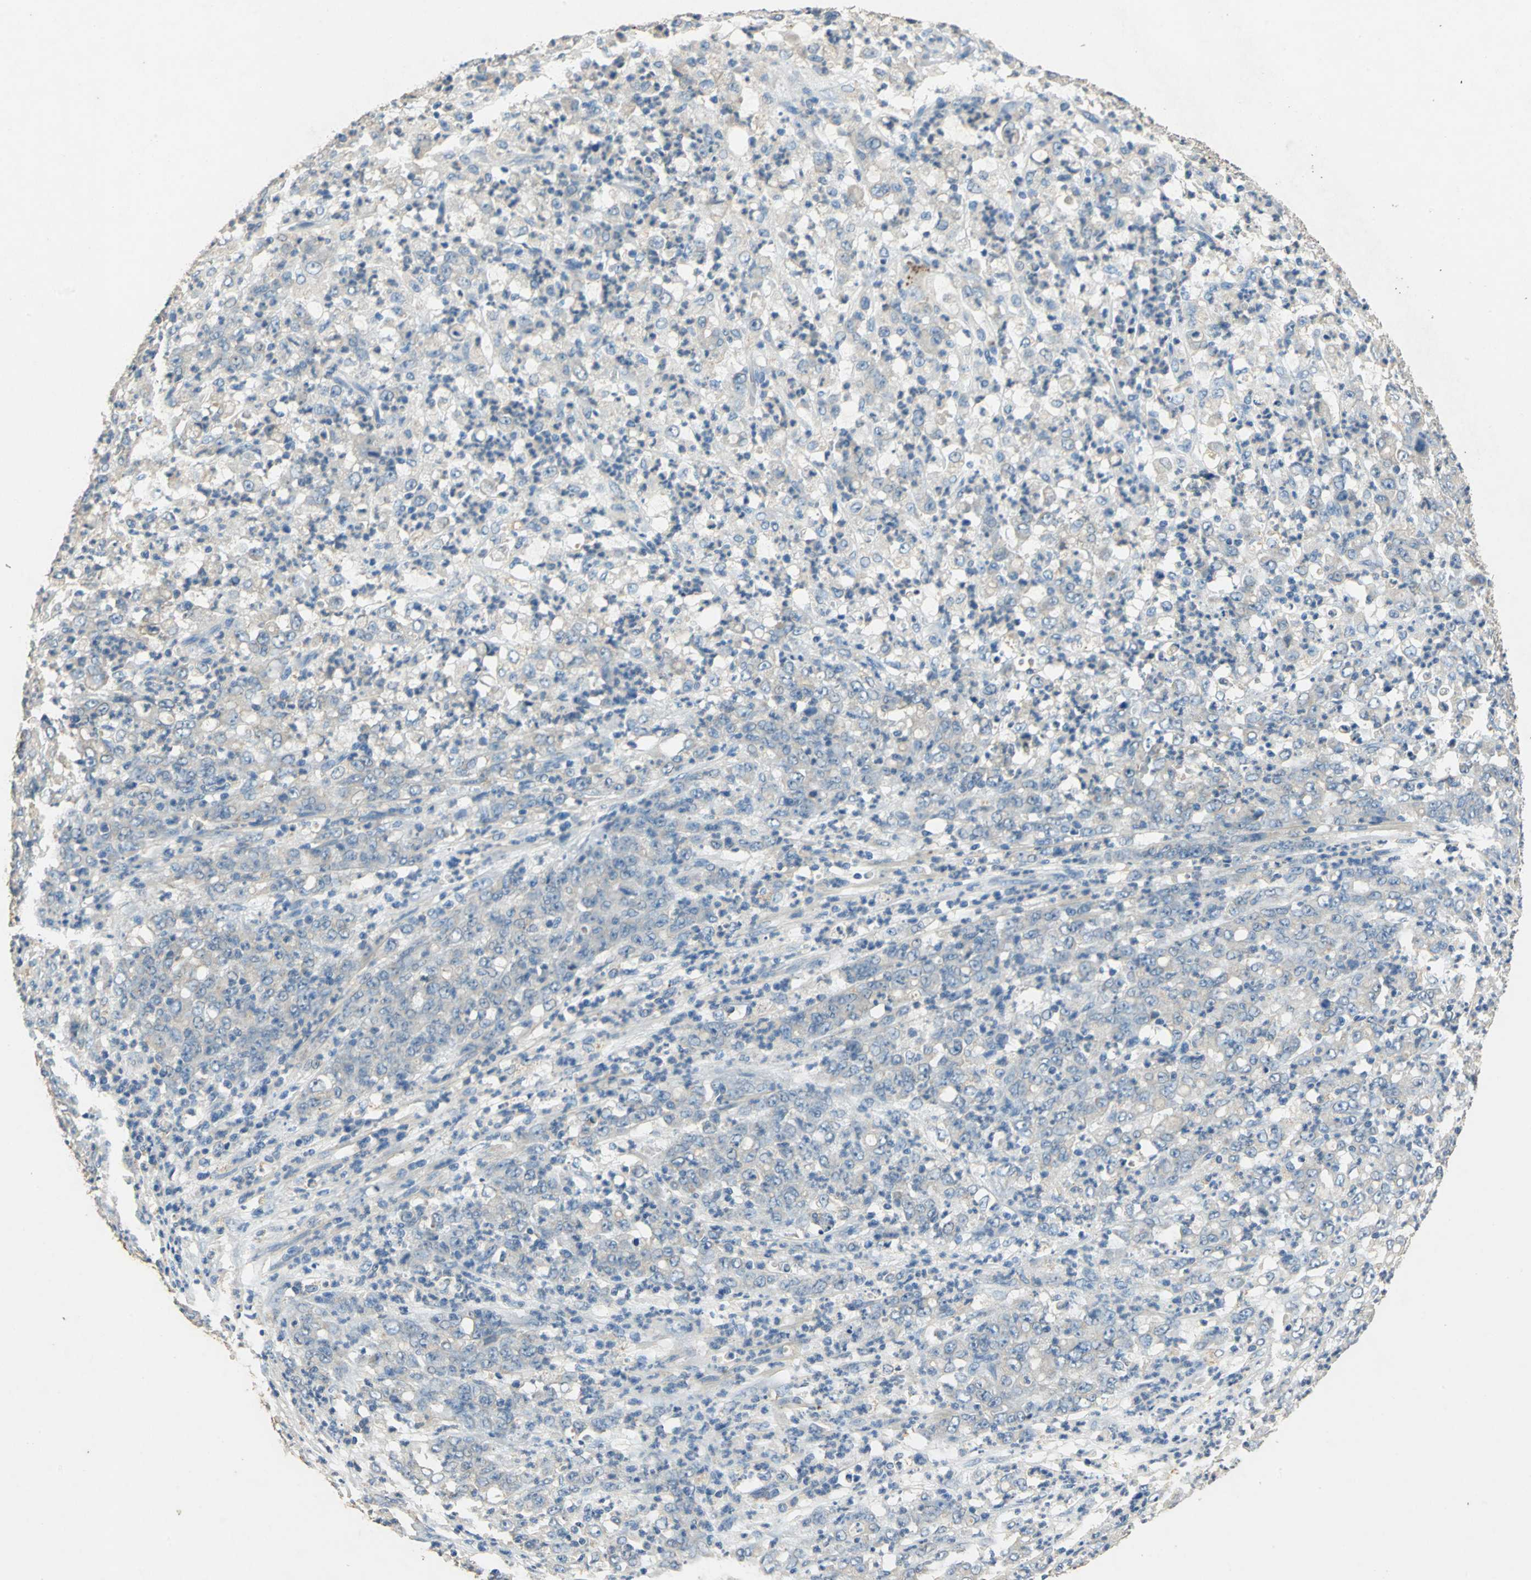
{"staining": {"intensity": "negative", "quantity": "none", "location": "none"}, "tissue": "stomach cancer", "cell_type": "Tumor cells", "image_type": "cancer", "snomed": [{"axis": "morphology", "description": "Adenocarcinoma, NOS"}, {"axis": "topography", "description": "Stomach, lower"}], "caption": "This is an IHC micrograph of human stomach cancer (adenocarcinoma). There is no staining in tumor cells.", "gene": "ADAMTS5", "patient": {"sex": "female", "age": 71}}